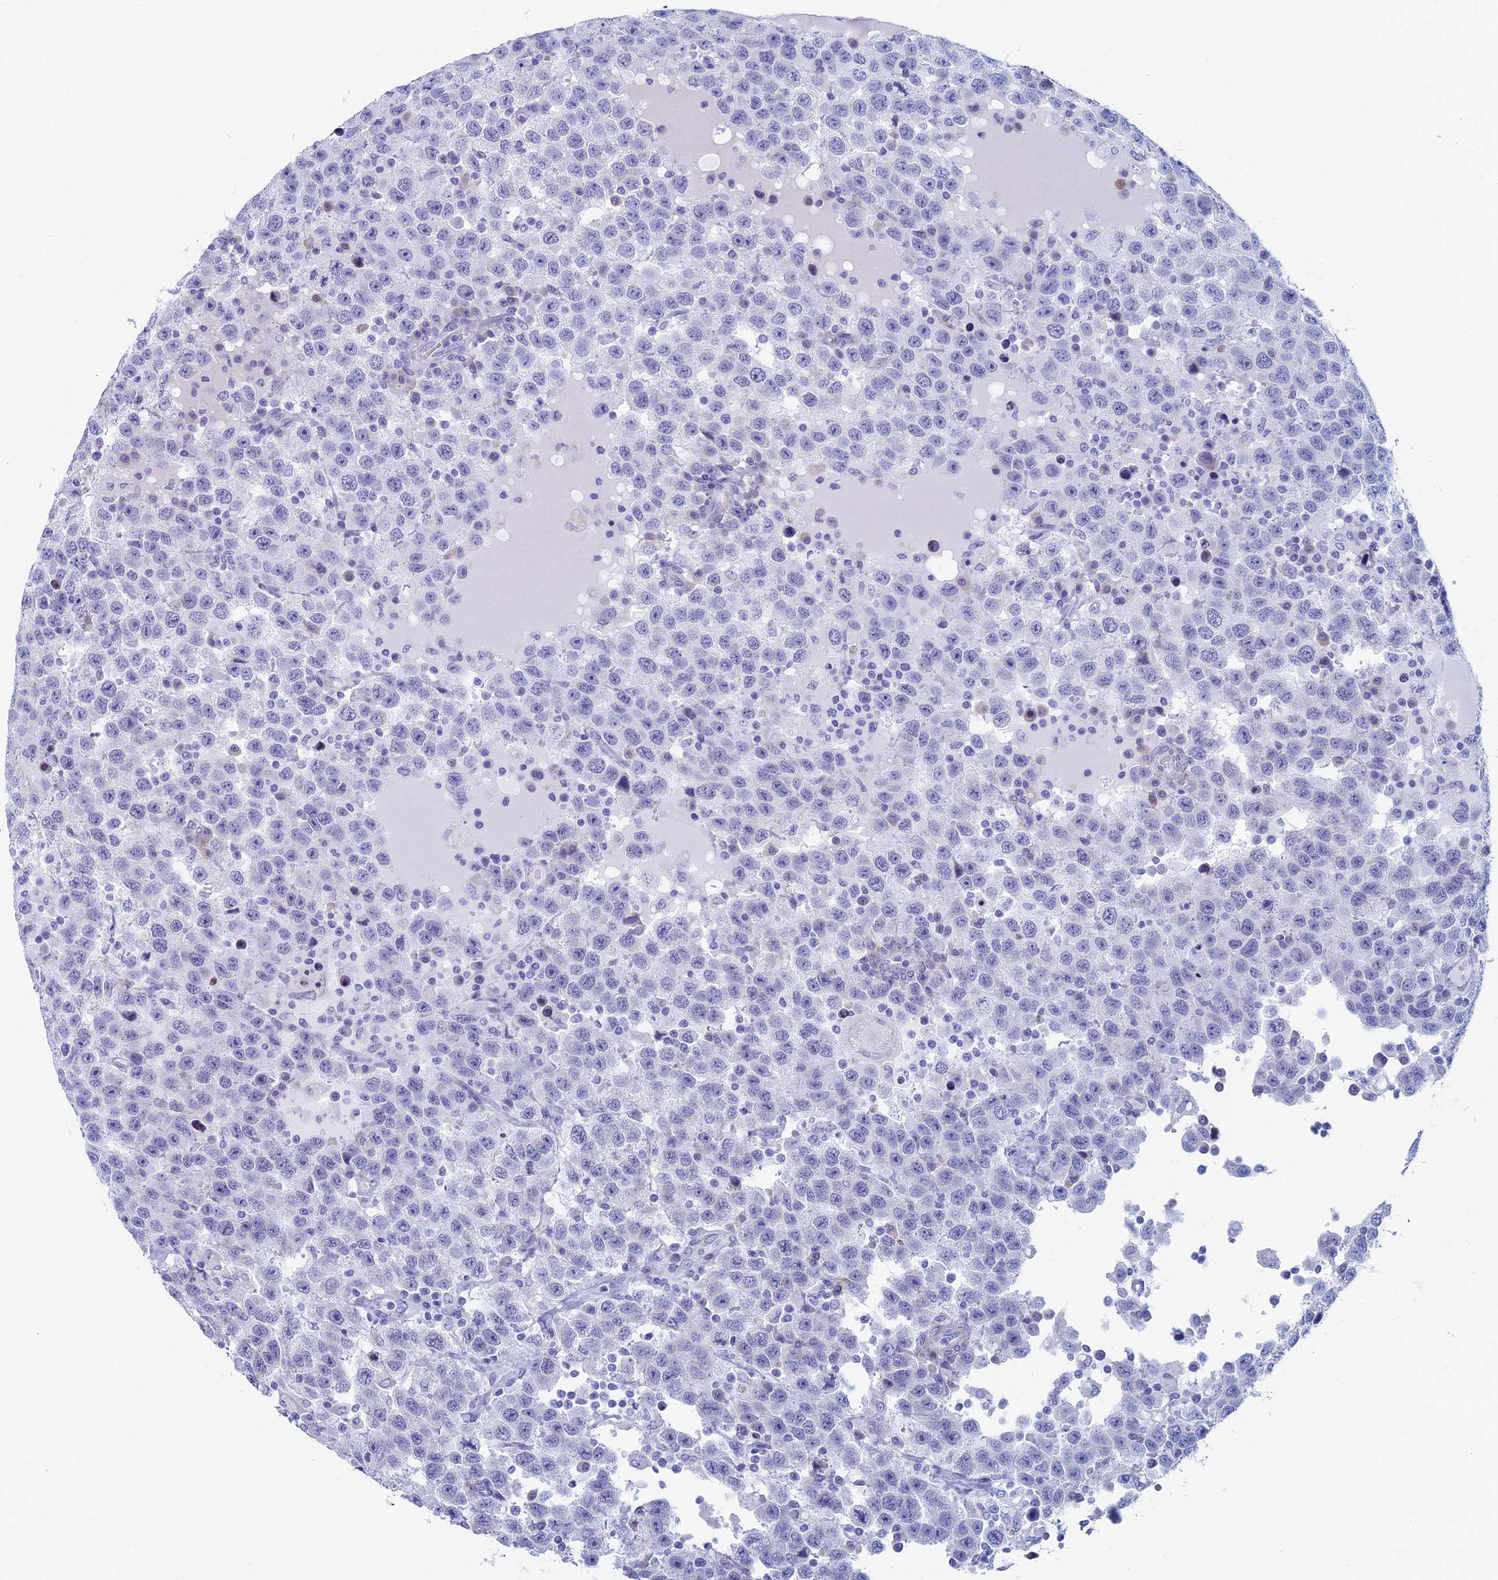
{"staining": {"intensity": "negative", "quantity": "none", "location": "none"}, "tissue": "testis cancer", "cell_type": "Tumor cells", "image_type": "cancer", "snomed": [{"axis": "morphology", "description": "Seminoma, NOS"}, {"axis": "topography", "description": "Testis"}], "caption": "The immunohistochemistry (IHC) photomicrograph has no significant positivity in tumor cells of testis cancer (seminoma) tissue. (Brightfield microscopy of DAB IHC at high magnification).", "gene": "MAGEB6", "patient": {"sex": "male", "age": 41}}